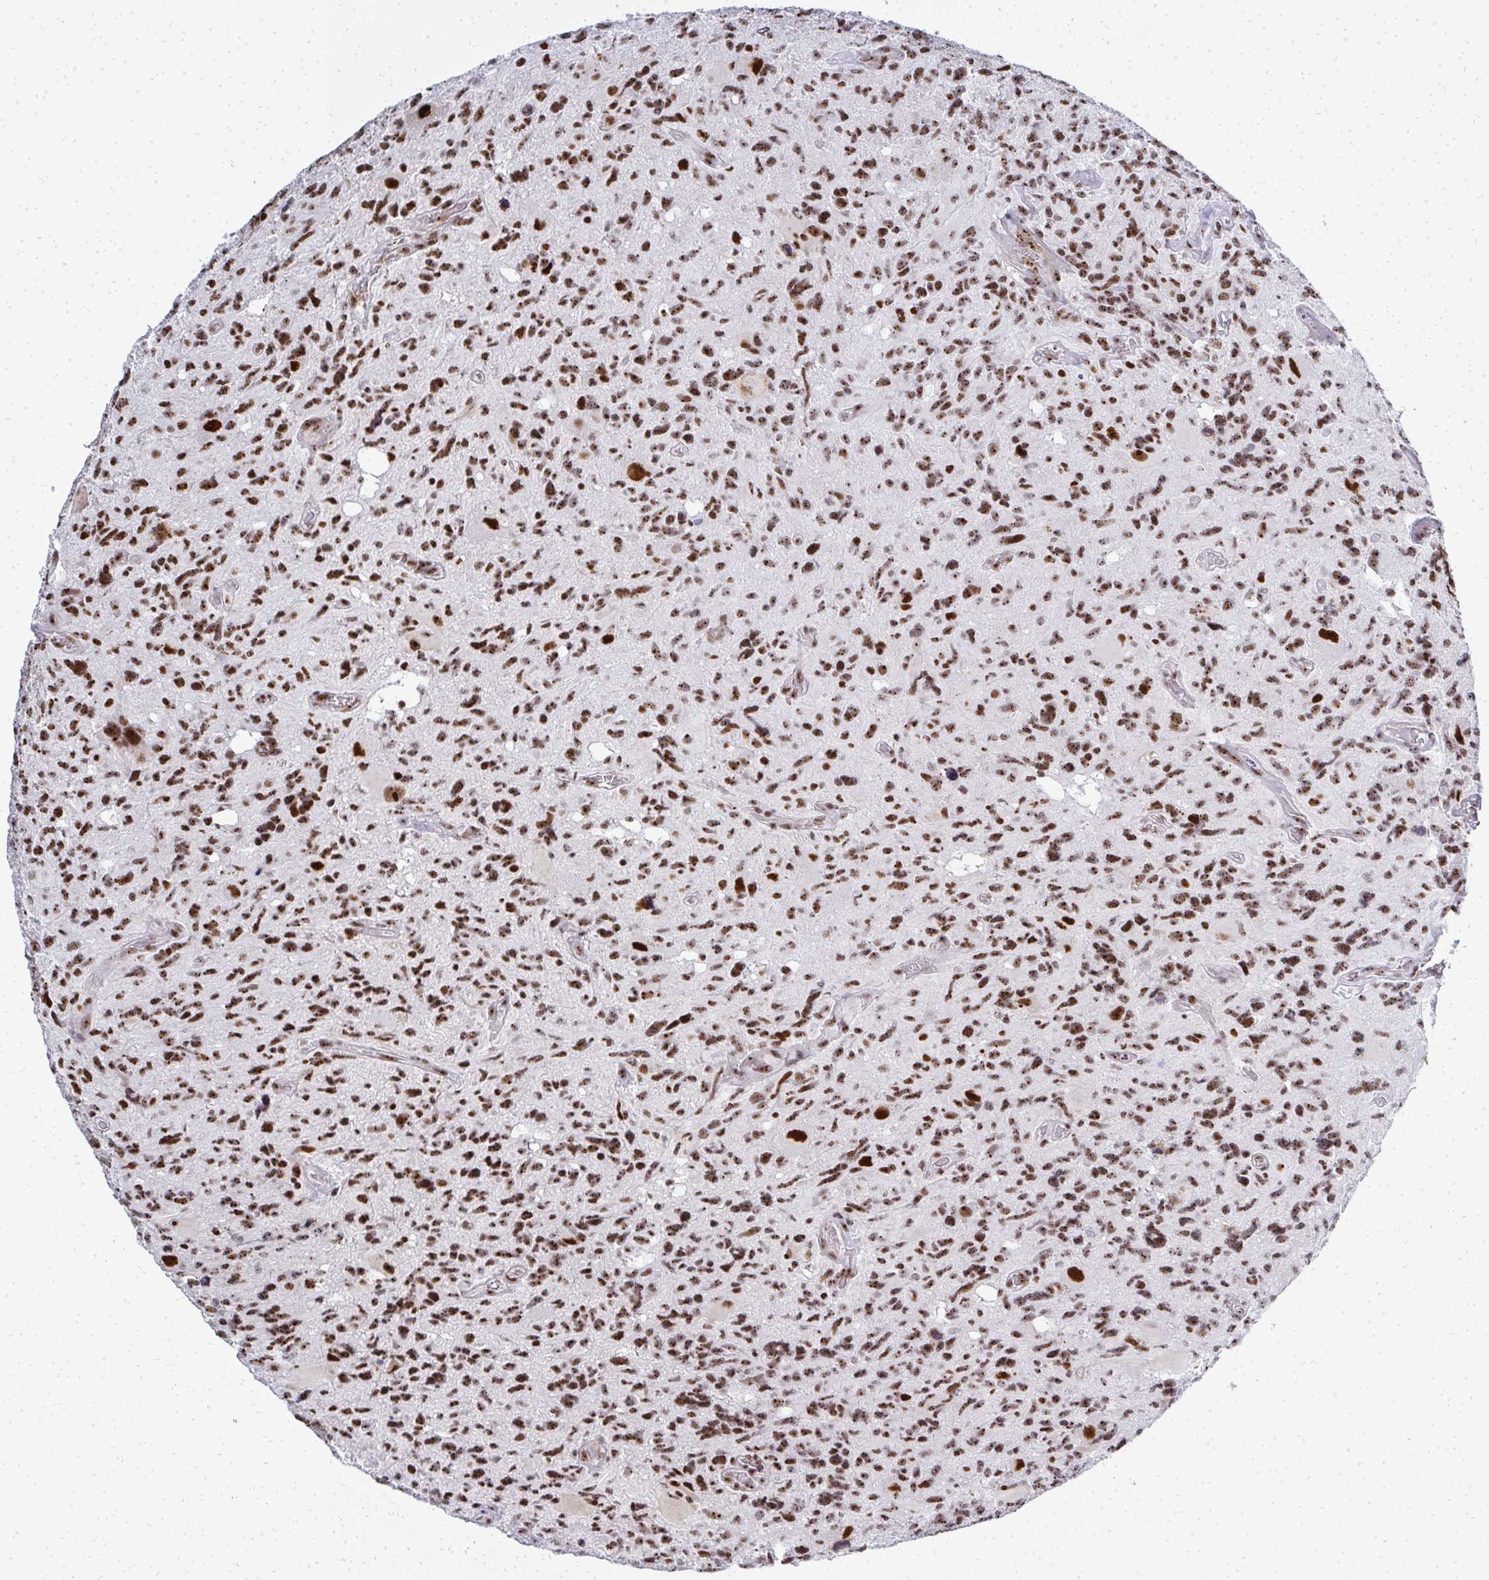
{"staining": {"intensity": "strong", "quantity": ">75%", "location": "nuclear"}, "tissue": "glioma", "cell_type": "Tumor cells", "image_type": "cancer", "snomed": [{"axis": "morphology", "description": "Glioma, malignant, High grade"}, {"axis": "topography", "description": "Brain"}], "caption": "Protein expression by IHC demonstrates strong nuclear expression in about >75% of tumor cells in glioma.", "gene": "SIRT7", "patient": {"sex": "male", "age": 49}}